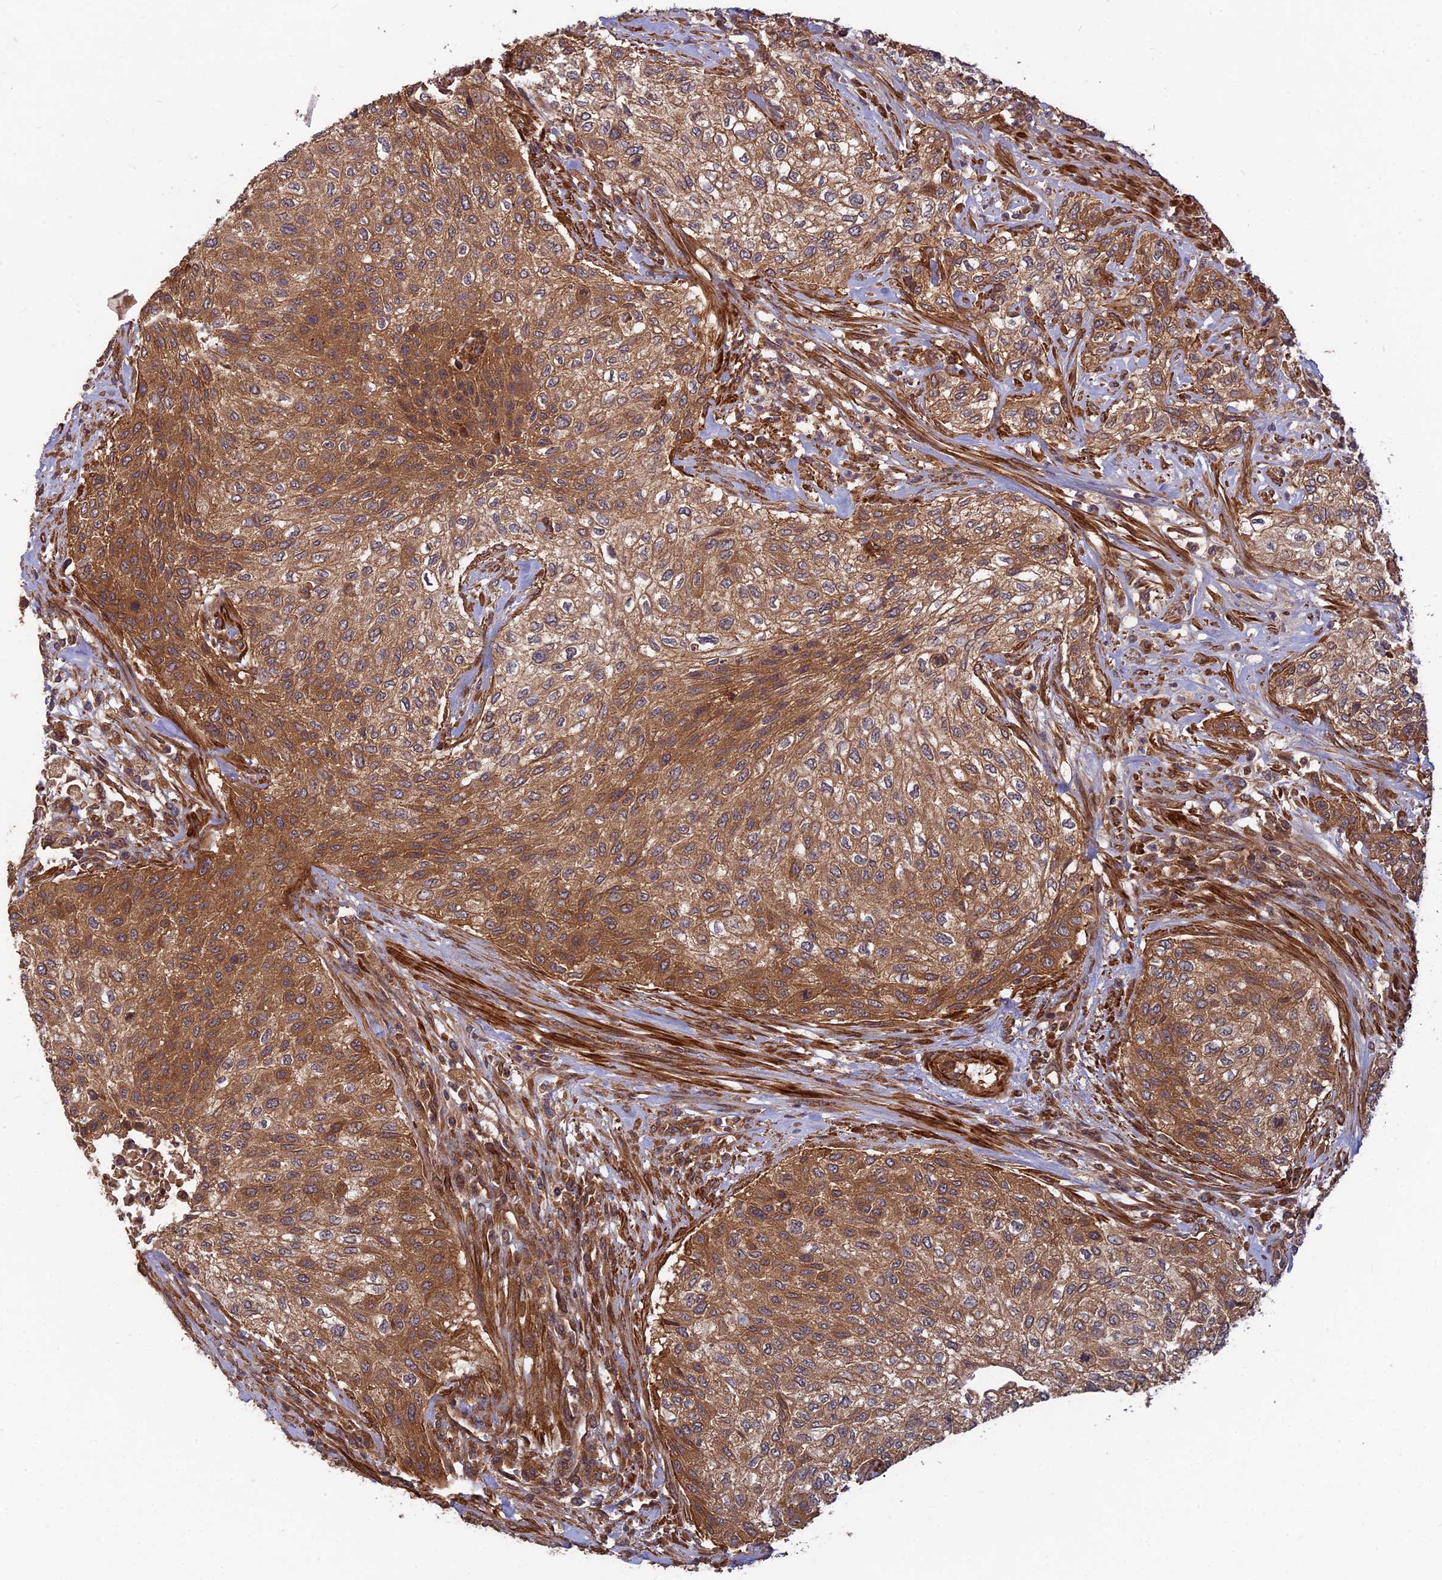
{"staining": {"intensity": "moderate", "quantity": ">75%", "location": "cytoplasmic/membranous"}, "tissue": "urothelial cancer", "cell_type": "Tumor cells", "image_type": "cancer", "snomed": [{"axis": "morphology", "description": "Normal tissue, NOS"}, {"axis": "morphology", "description": "Urothelial carcinoma, NOS"}, {"axis": "topography", "description": "Urinary bladder"}, {"axis": "topography", "description": "Peripheral nerve tissue"}], "caption": "Moderate cytoplasmic/membranous expression for a protein is present in about >75% of tumor cells of transitional cell carcinoma using immunohistochemistry.", "gene": "RELCH", "patient": {"sex": "male", "age": 35}}